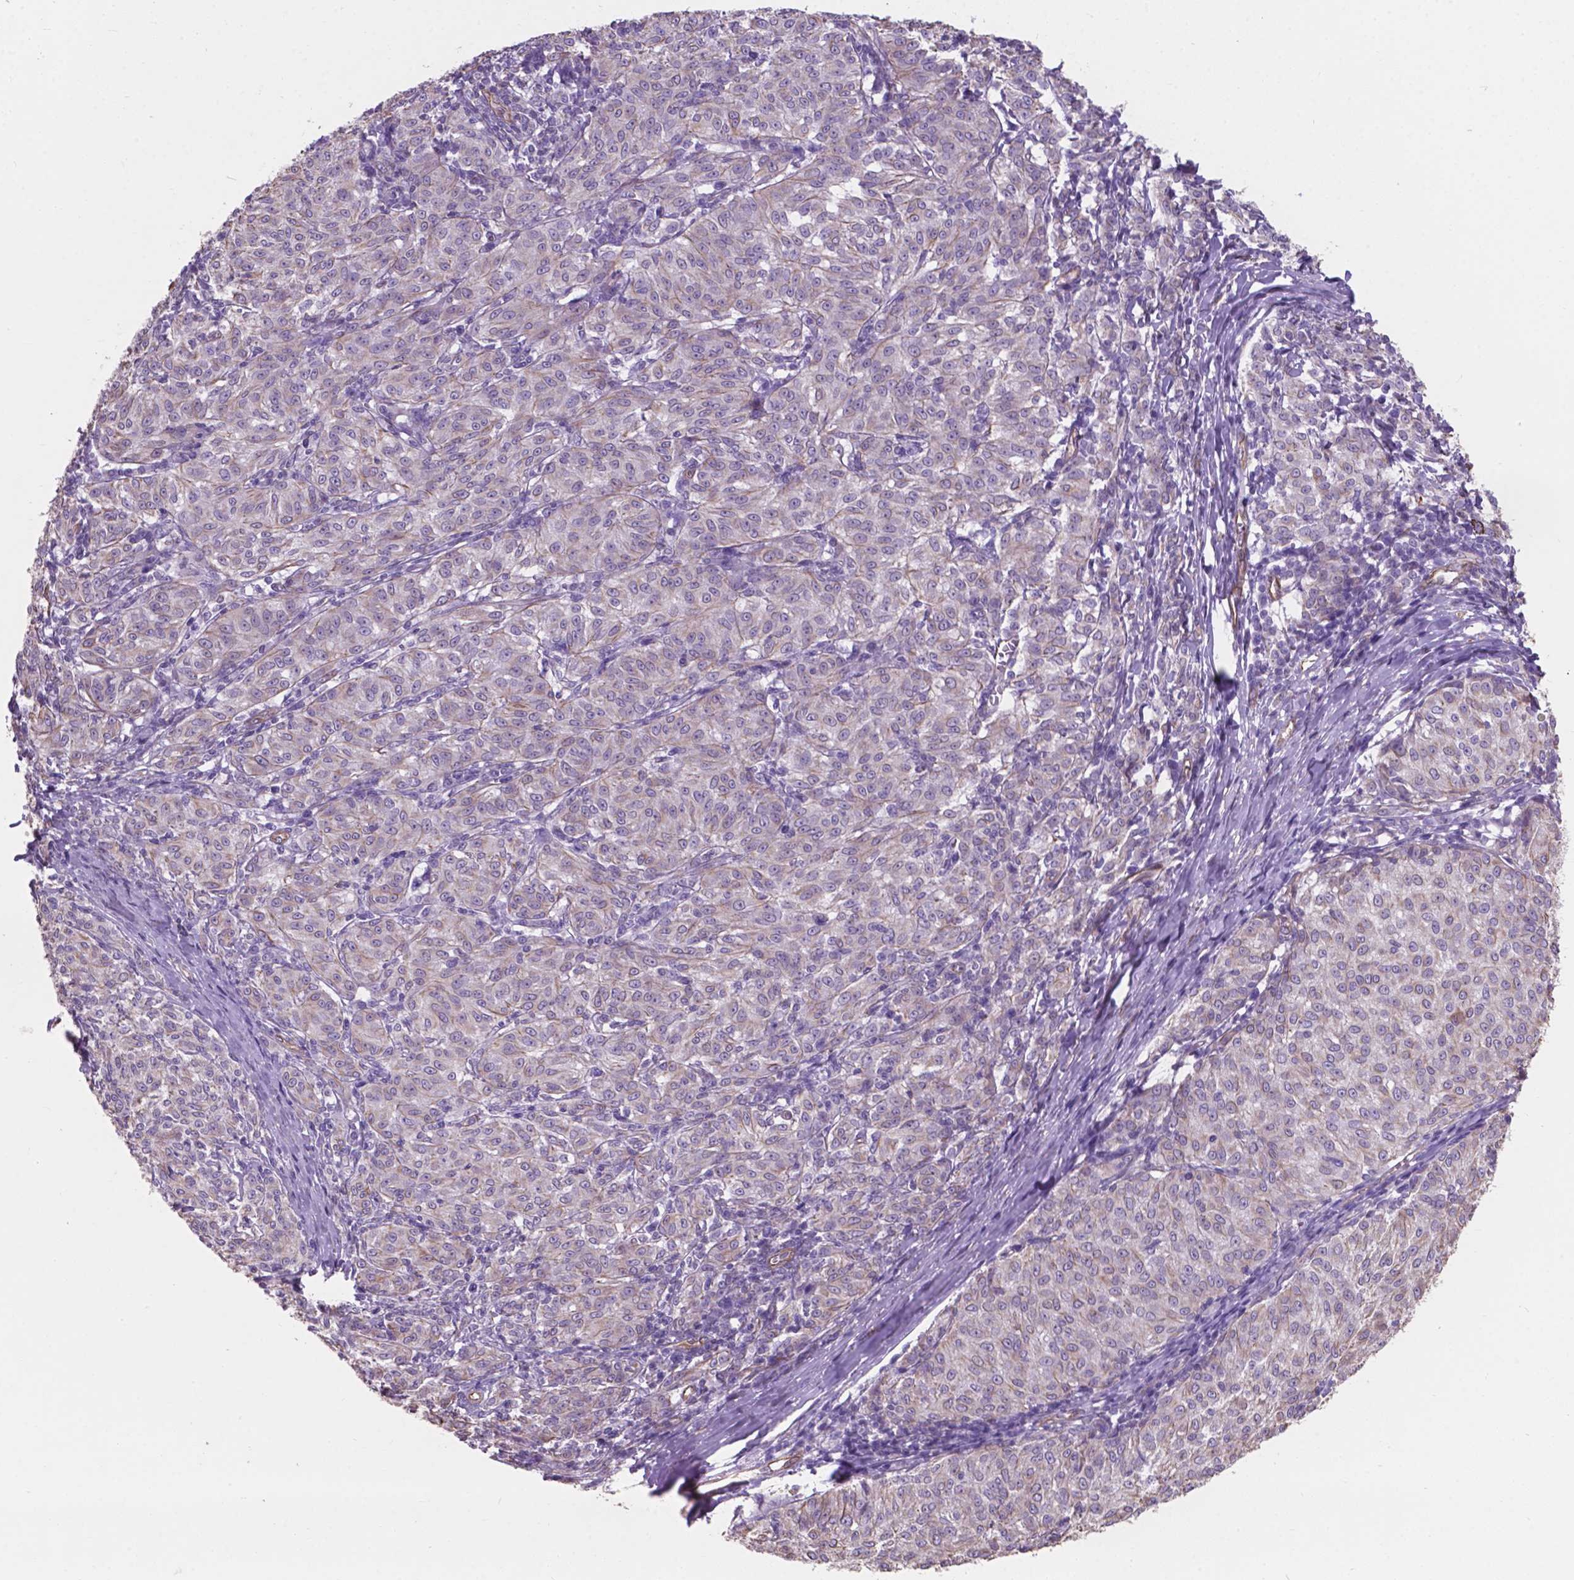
{"staining": {"intensity": "negative", "quantity": "none", "location": "none"}, "tissue": "melanoma", "cell_type": "Tumor cells", "image_type": "cancer", "snomed": [{"axis": "morphology", "description": "Malignant melanoma, NOS"}, {"axis": "topography", "description": "Skin"}], "caption": "DAB (3,3'-diaminobenzidine) immunohistochemical staining of melanoma displays no significant expression in tumor cells.", "gene": "AMOT", "patient": {"sex": "female", "age": 72}}